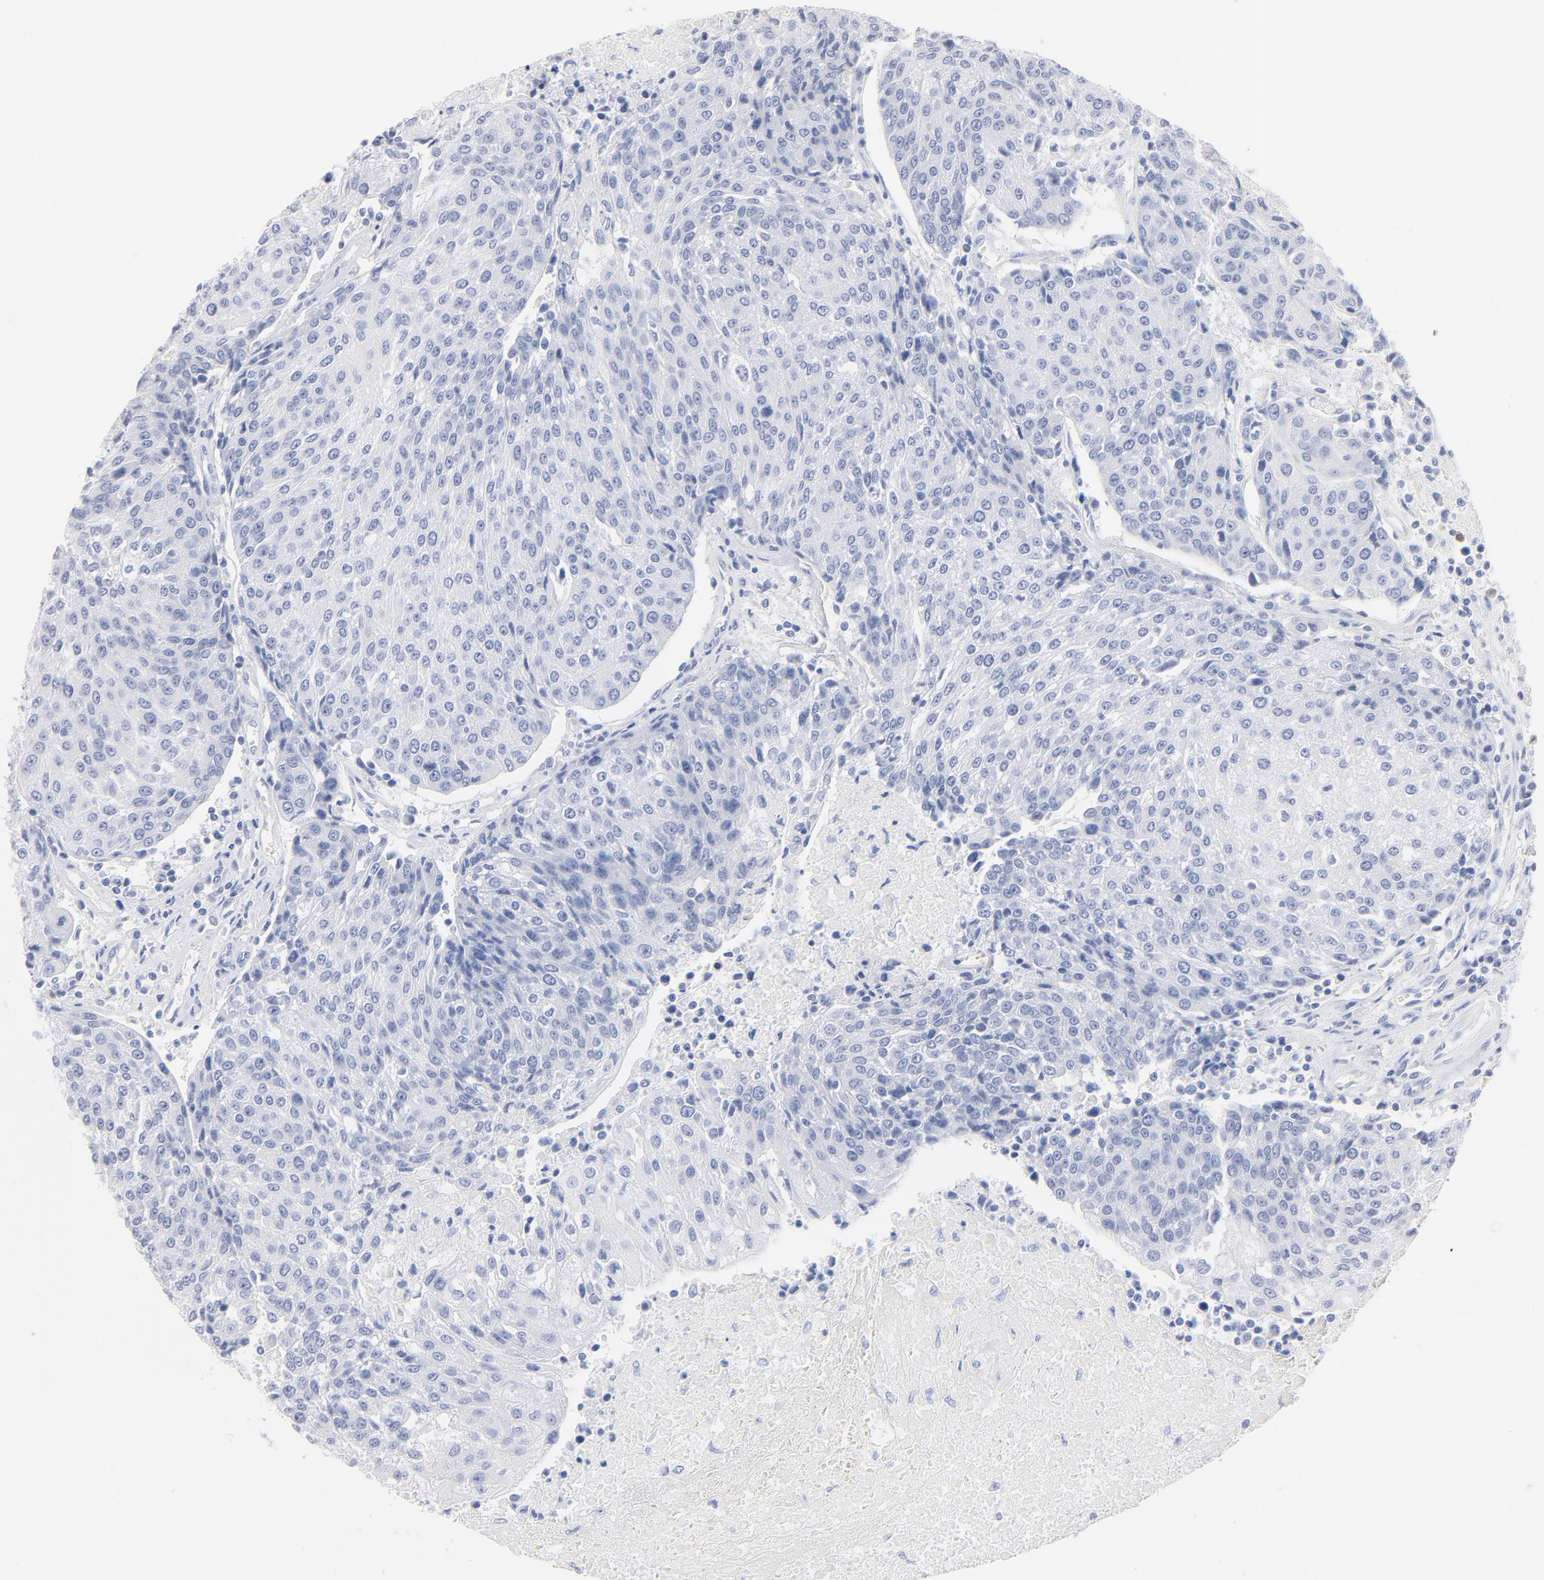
{"staining": {"intensity": "negative", "quantity": "none", "location": "none"}, "tissue": "urothelial cancer", "cell_type": "Tumor cells", "image_type": "cancer", "snomed": [{"axis": "morphology", "description": "Urothelial carcinoma, High grade"}, {"axis": "topography", "description": "Urinary bladder"}], "caption": "This is an immunohistochemistry histopathology image of high-grade urothelial carcinoma. There is no positivity in tumor cells.", "gene": "AGTR1", "patient": {"sex": "female", "age": 85}}